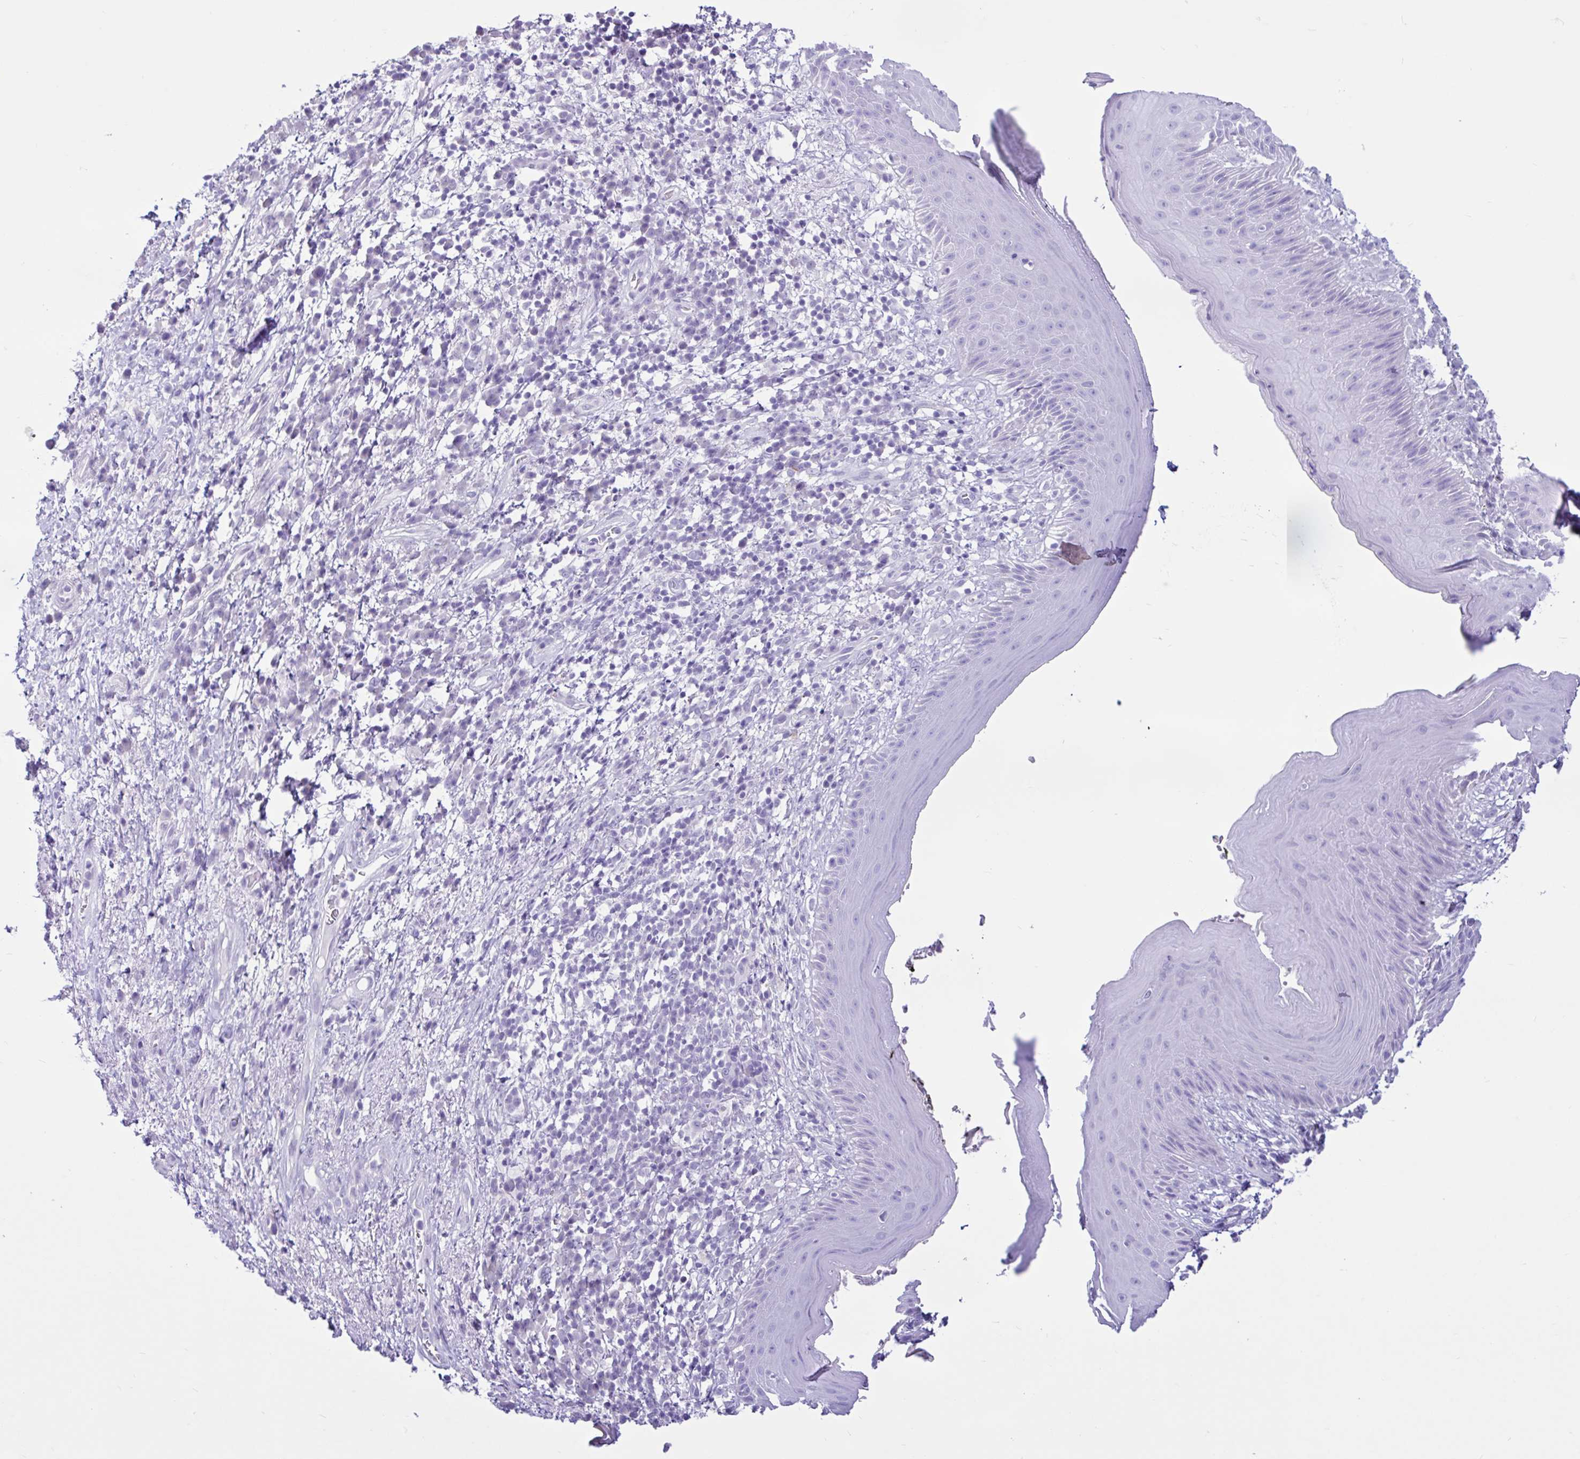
{"staining": {"intensity": "negative", "quantity": "none", "location": "none"}, "tissue": "skin", "cell_type": "Epidermal cells", "image_type": "normal", "snomed": [{"axis": "morphology", "description": "Normal tissue, NOS"}, {"axis": "topography", "description": "Anal"}], "caption": "Epidermal cells are negative for brown protein staining in benign skin. Brightfield microscopy of immunohistochemistry (IHC) stained with DAB (3,3'-diaminobenzidine) (brown) and hematoxylin (blue), captured at high magnification.", "gene": "CYP19A1", "patient": {"sex": "male", "age": 78}}